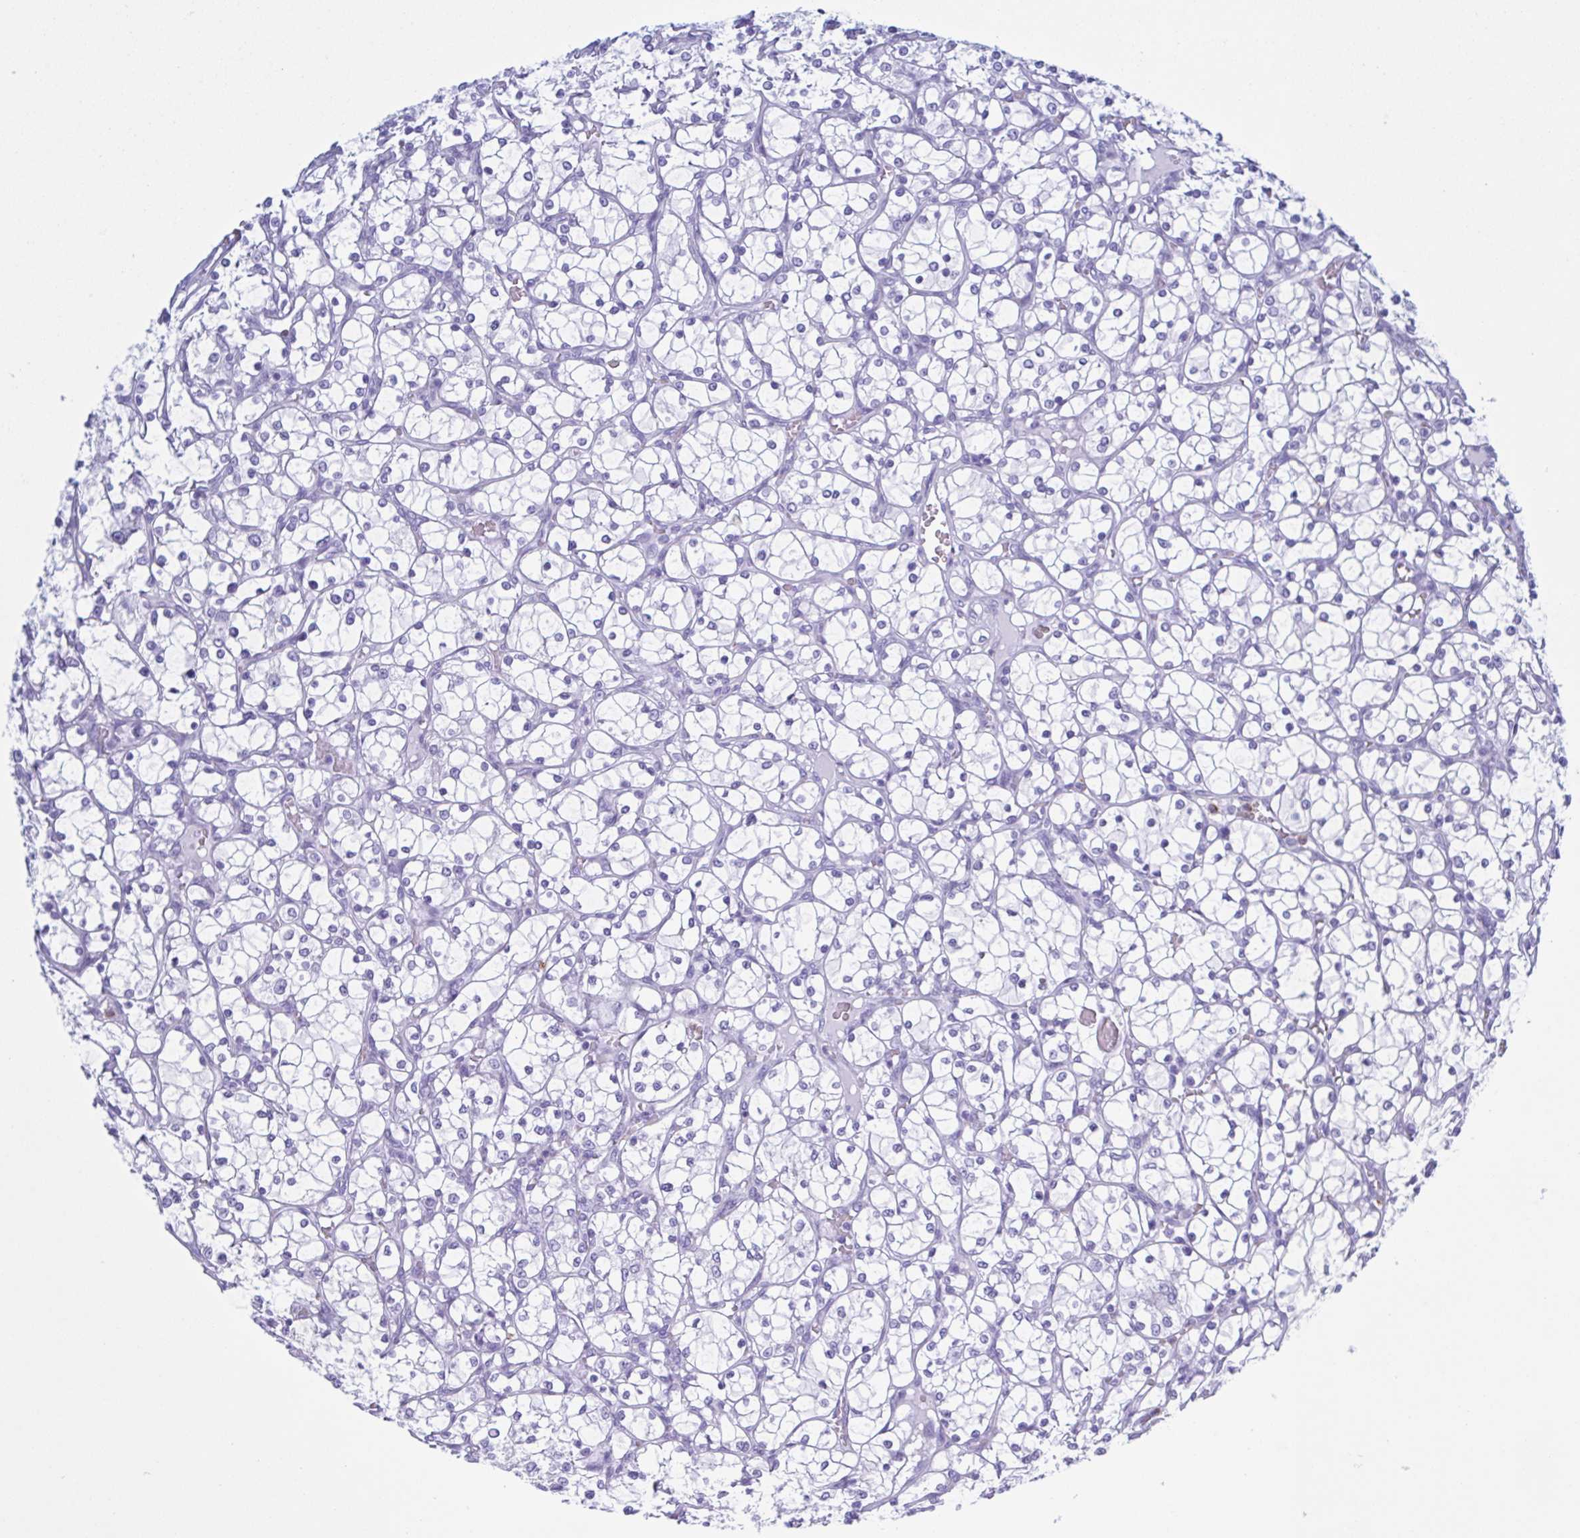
{"staining": {"intensity": "negative", "quantity": "none", "location": "none"}, "tissue": "renal cancer", "cell_type": "Tumor cells", "image_type": "cancer", "snomed": [{"axis": "morphology", "description": "Adenocarcinoma, NOS"}, {"axis": "topography", "description": "Kidney"}], "caption": "A micrograph of human renal cancer is negative for staining in tumor cells.", "gene": "LTF", "patient": {"sex": "female", "age": 69}}